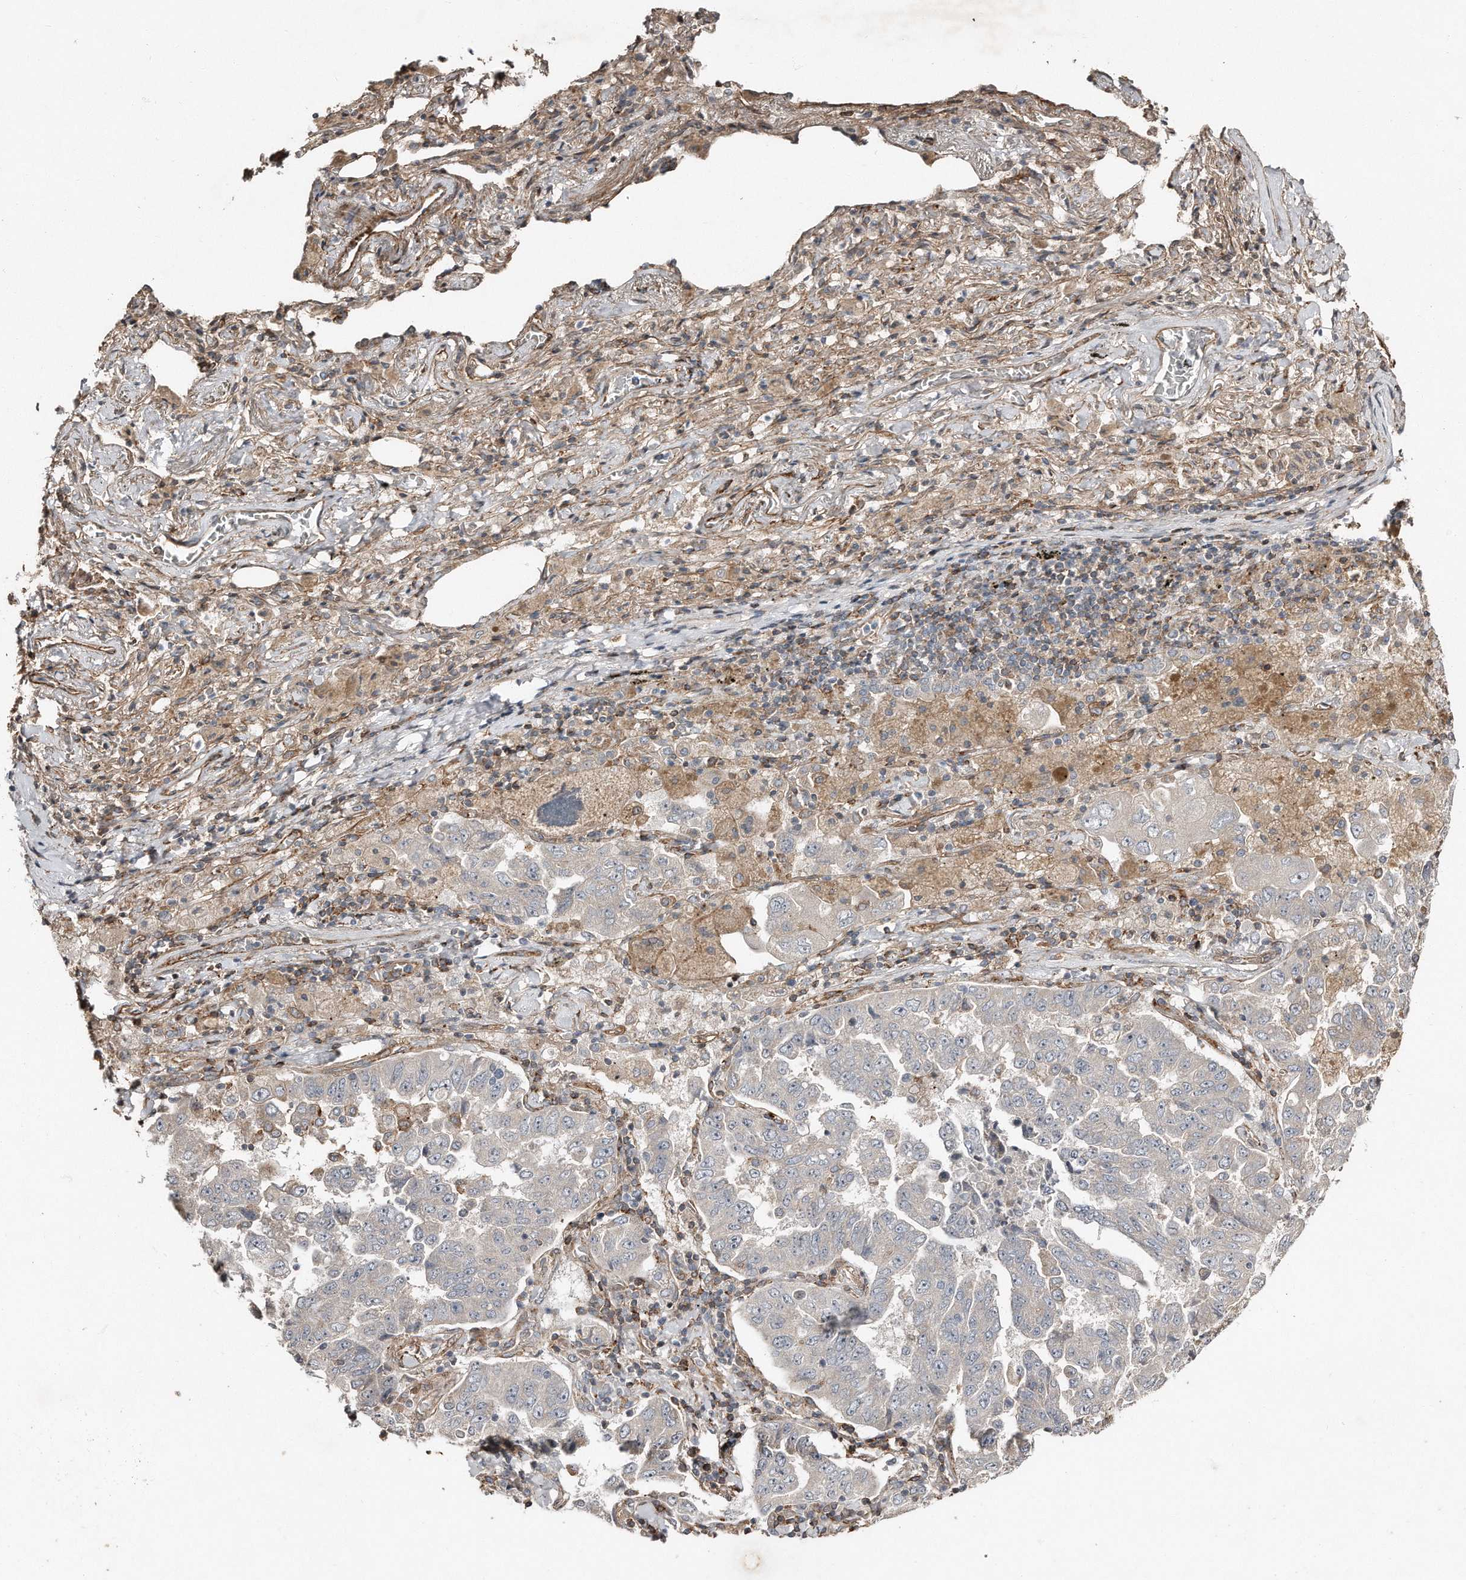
{"staining": {"intensity": "negative", "quantity": "none", "location": "none"}, "tissue": "lung cancer", "cell_type": "Tumor cells", "image_type": "cancer", "snomed": [{"axis": "morphology", "description": "Adenocarcinoma, NOS"}, {"axis": "topography", "description": "Lung"}], "caption": "Tumor cells are negative for brown protein staining in lung cancer. (Stains: DAB (3,3'-diaminobenzidine) immunohistochemistry with hematoxylin counter stain, Microscopy: brightfield microscopy at high magnification).", "gene": "SNAP47", "patient": {"sex": "female", "age": 51}}